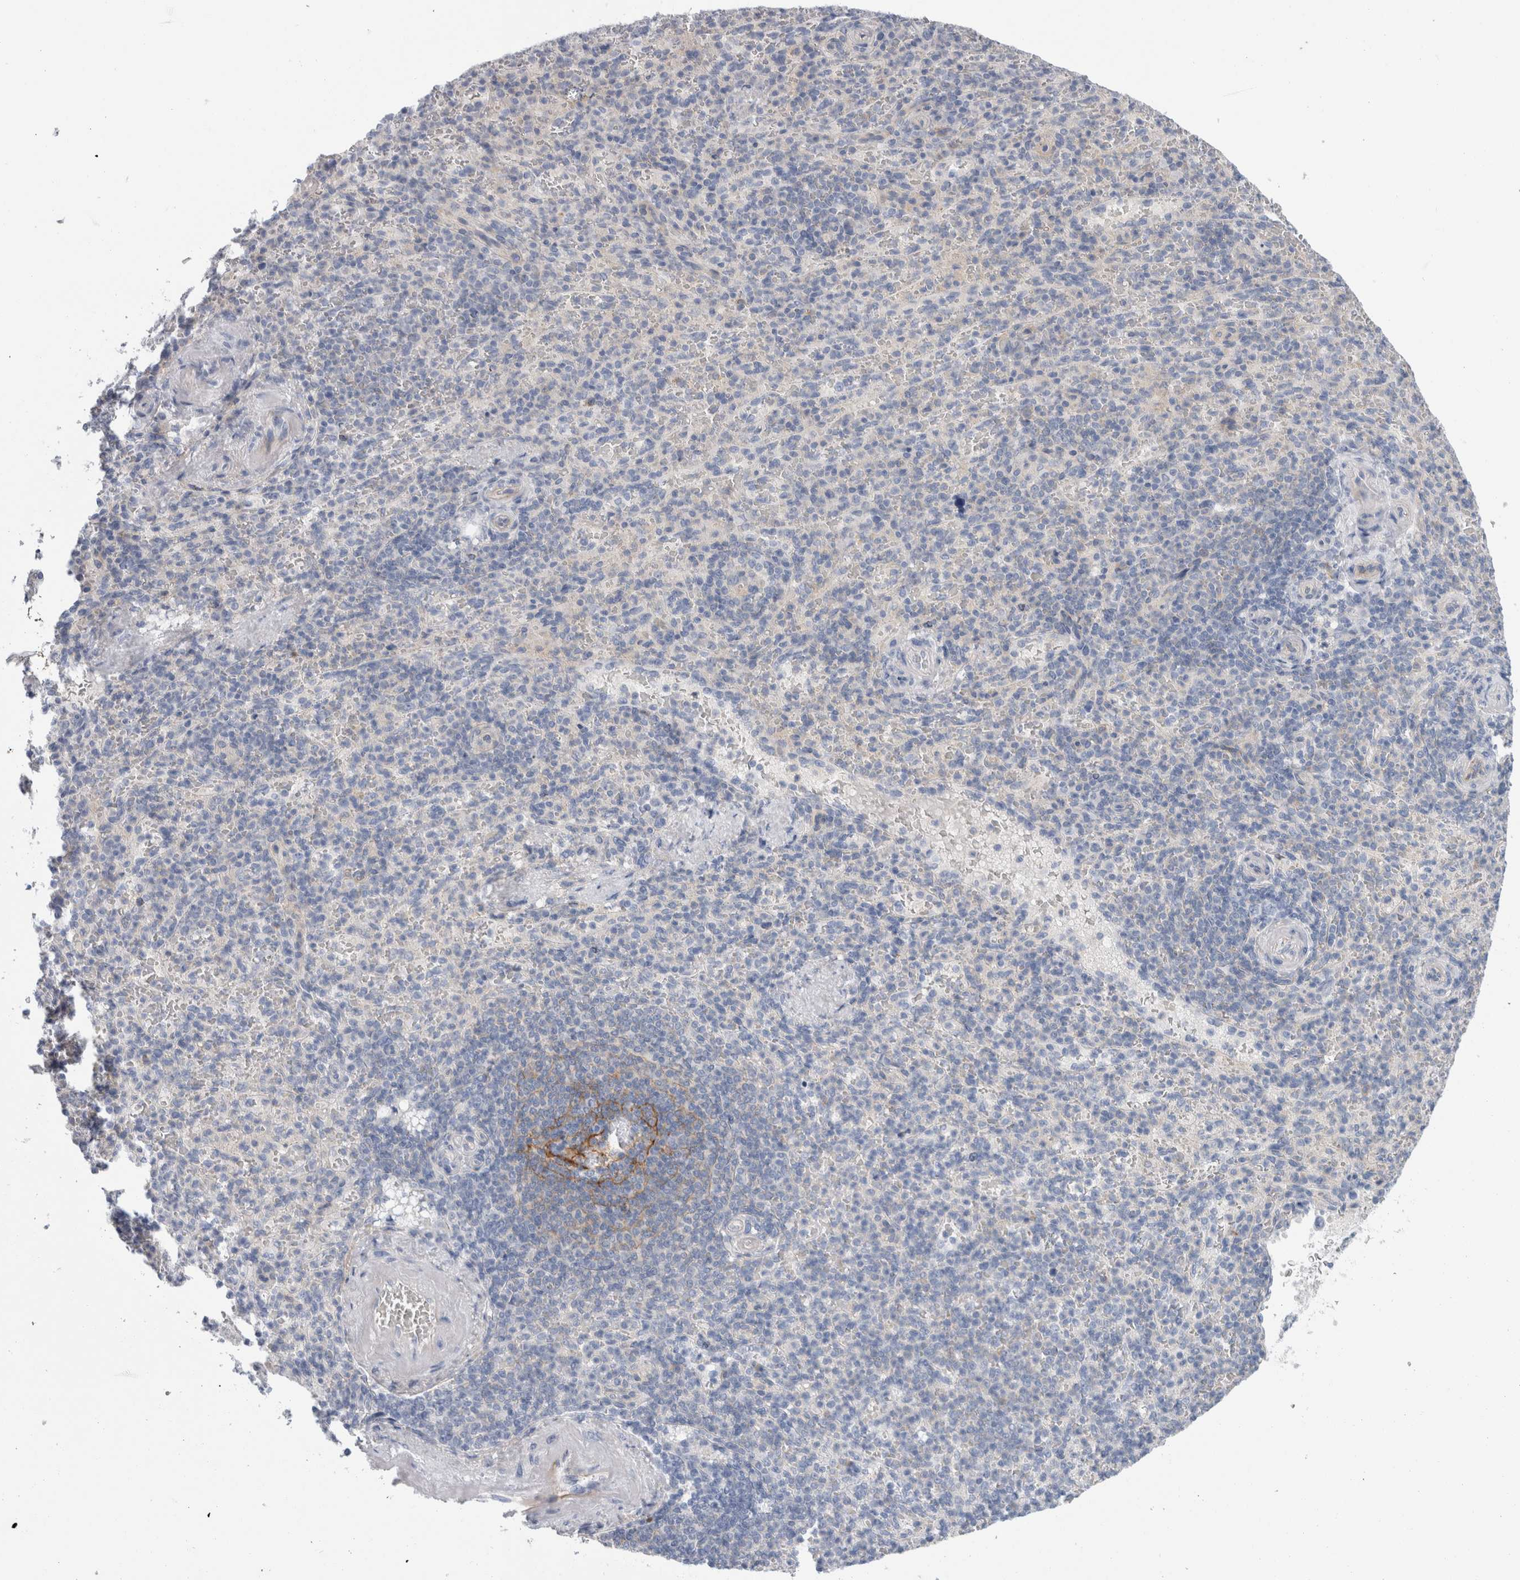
{"staining": {"intensity": "negative", "quantity": "none", "location": "none"}, "tissue": "spleen", "cell_type": "Cells in red pulp", "image_type": "normal", "snomed": [{"axis": "morphology", "description": "Normal tissue, NOS"}, {"axis": "topography", "description": "Spleen"}], "caption": "Human spleen stained for a protein using immunohistochemistry shows no staining in cells in red pulp.", "gene": "CD55", "patient": {"sex": "female", "age": 74}}